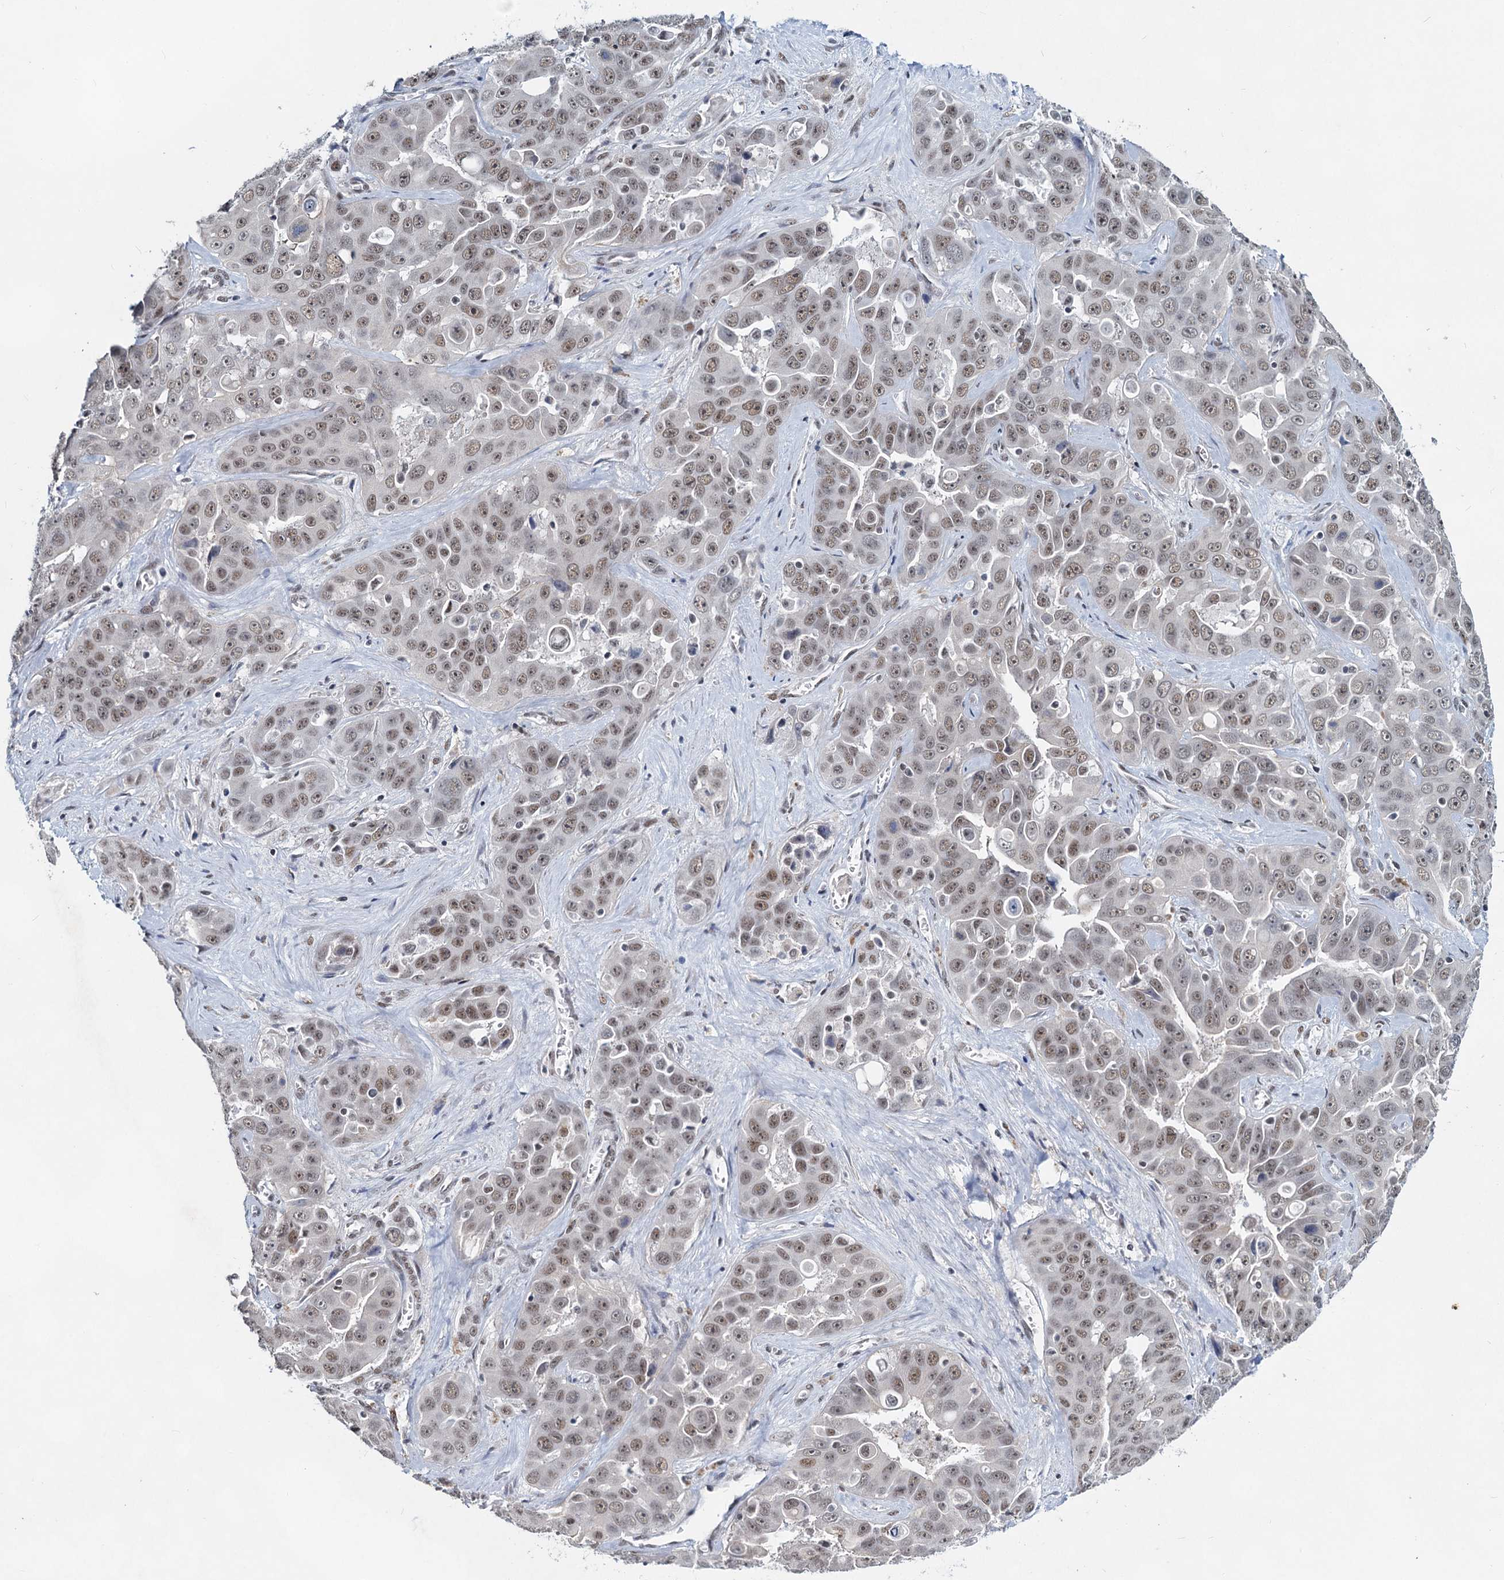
{"staining": {"intensity": "weak", "quantity": ">75%", "location": "nuclear"}, "tissue": "liver cancer", "cell_type": "Tumor cells", "image_type": "cancer", "snomed": [{"axis": "morphology", "description": "Cholangiocarcinoma"}, {"axis": "topography", "description": "Liver"}], "caption": "A high-resolution image shows immunohistochemistry (IHC) staining of liver cancer, which shows weak nuclear staining in about >75% of tumor cells.", "gene": "METTL14", "patient": {"sex": "female", "age": 52}}